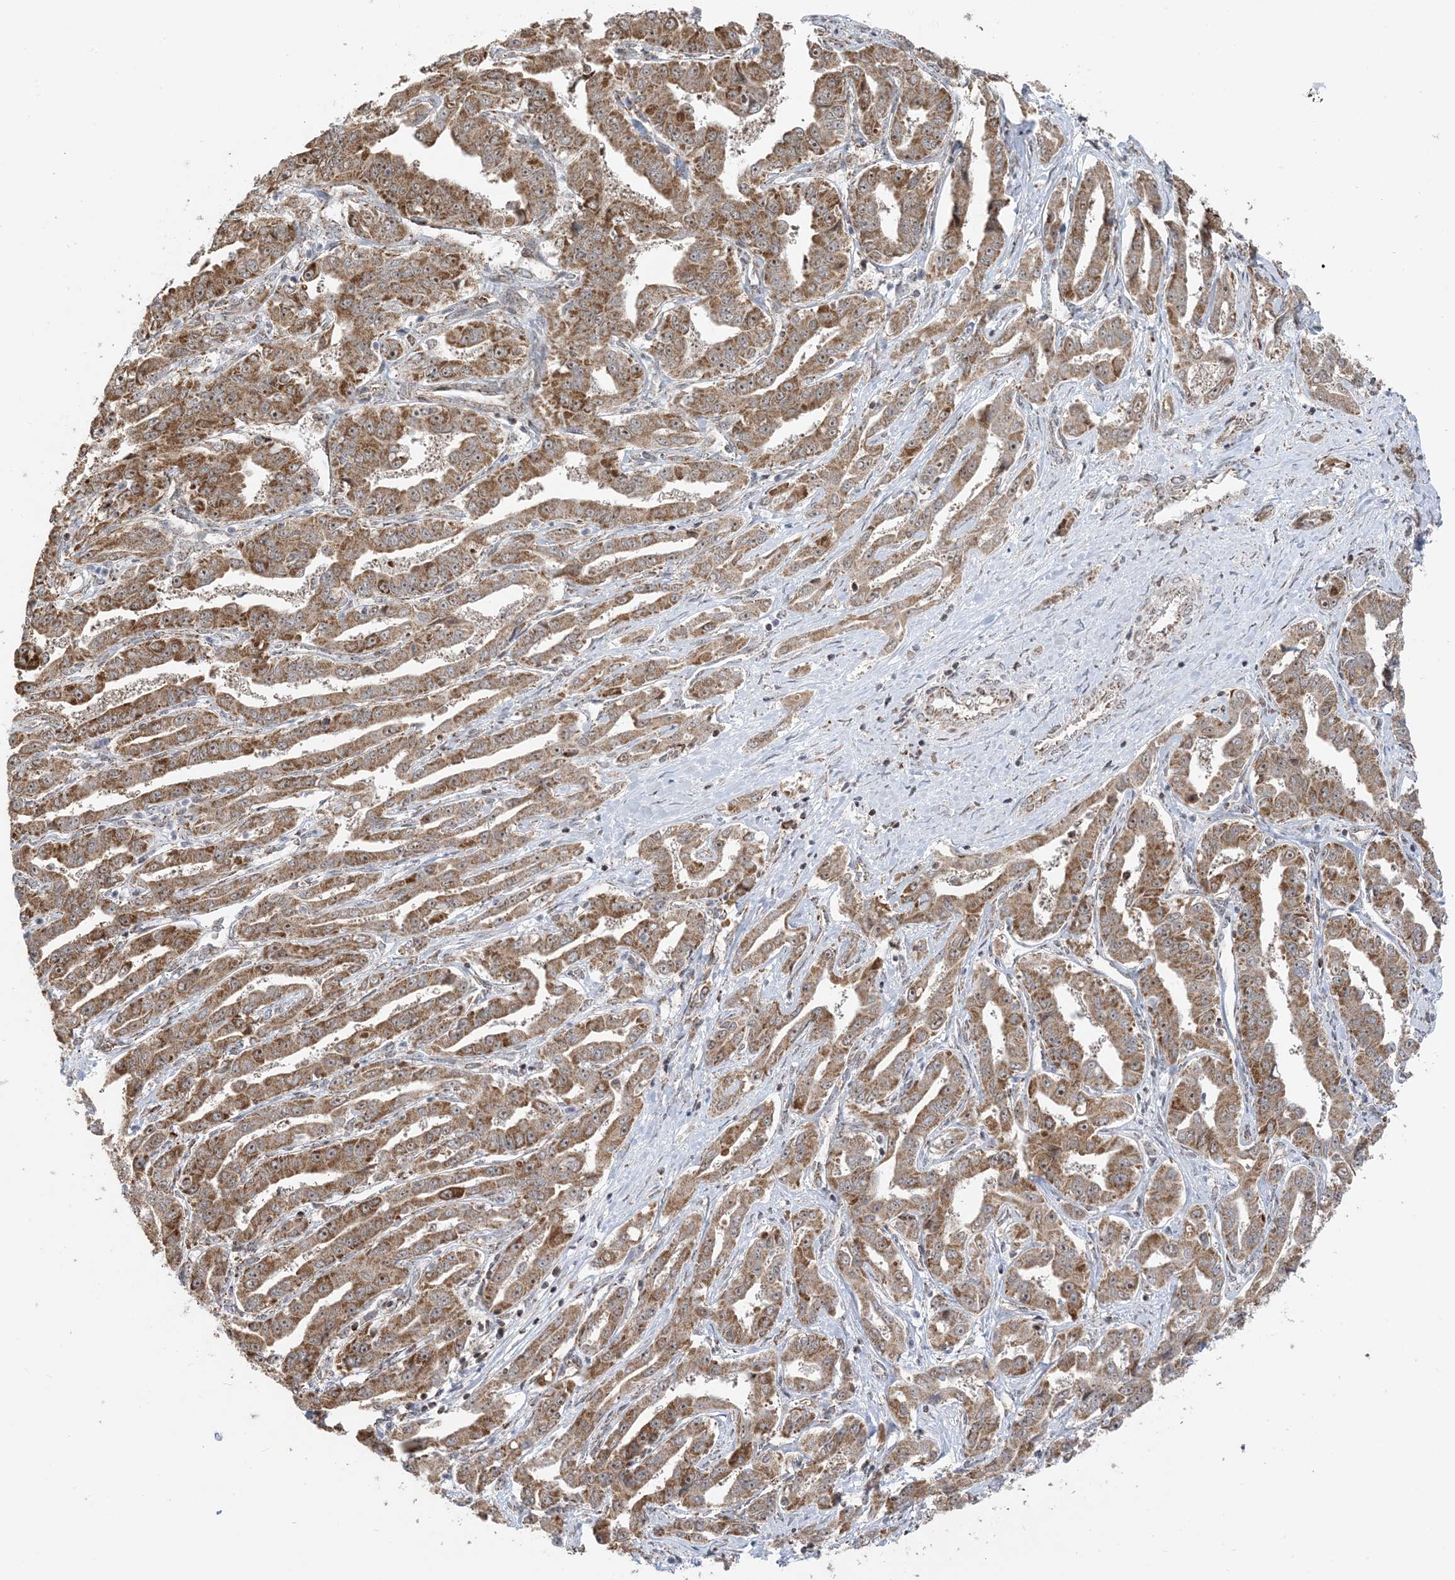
{"staining": {"intensity": "moderate", "quantity": ">75%", "location": "cytoplasmic/membranous,nuclear"}, "tissue": "liver cancer", "cell_type": "Tumor cells", "image_type": "cancer", "snomed": [{"axis": "morphology", "description": "Cholangiocarcinoma"}, {"axis": "topography", "description": "Liver"}], "caption": "Immunohistochemical staining of liver cancer displays moderate cytoplasmic/membranous and nuclear protein staining in approximately >75% of tumor cells. Ihc stains the protein in brown and the nuclei are stained blue.", "gene": "MAPKBP1", "patient": {"sex": "male", "age": 59}}